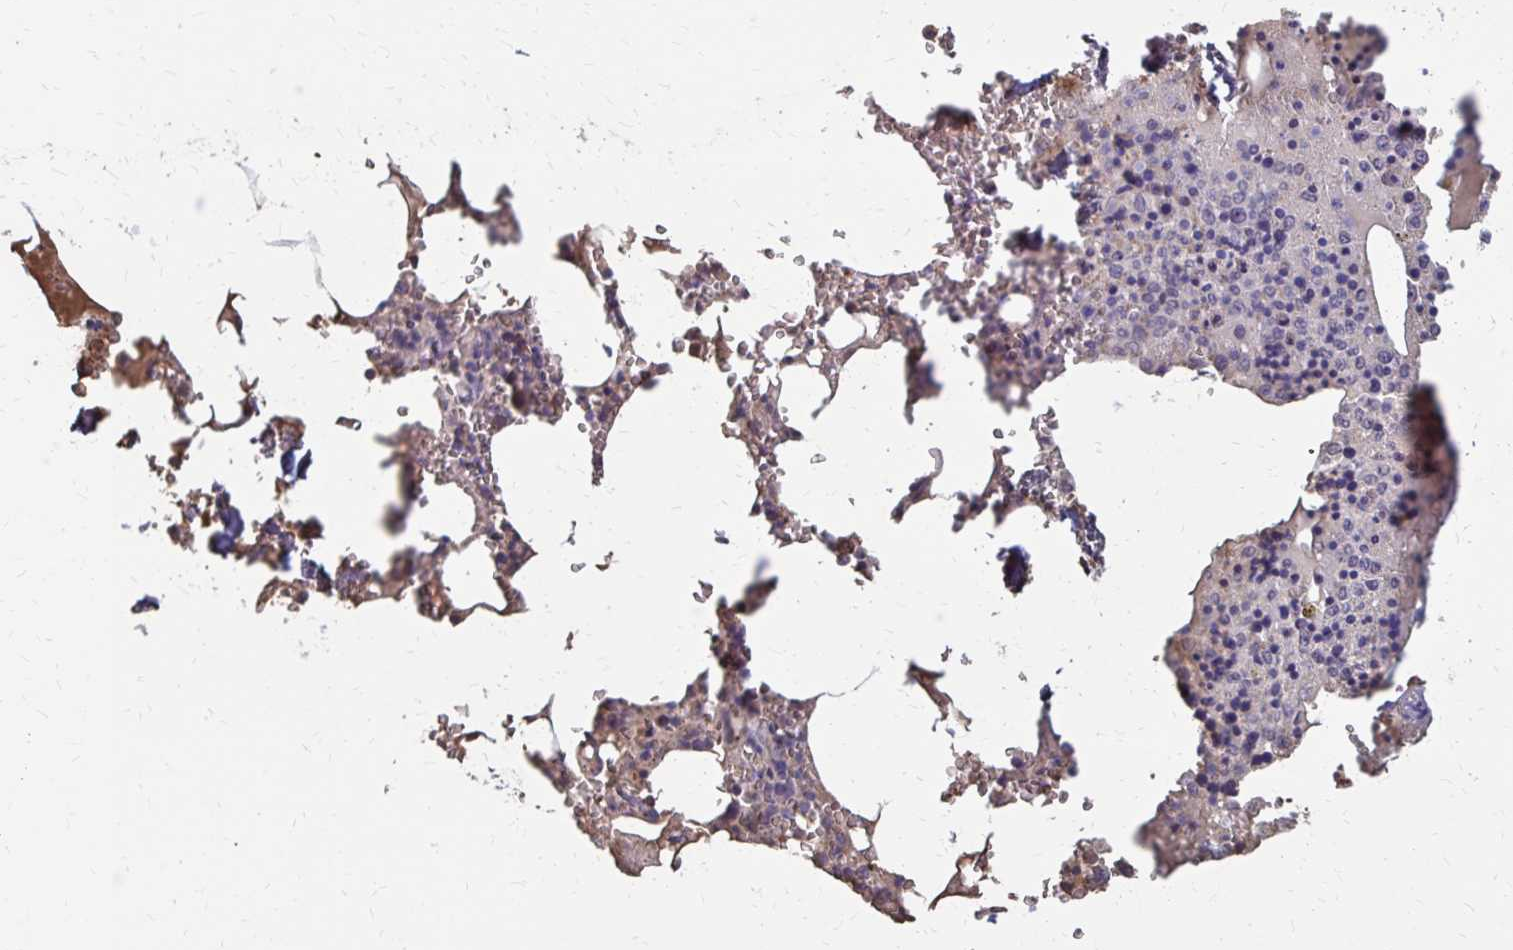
{"staining": {"intensity": "moderate", "quantity": "<25%", "location": "cytoplasmic/membranous"}, "tissue": "bone marrow", "cell_type": "Hematopoietic cells", "image_type": "normal", "snomed": [{"axis": "morphology", "description": "Normal tissue, NOS"}, {"axis": "topography", "description": "Bone marrow"}], "caption": "The immunohistochemical stain highlights moderate cytoplasmic/membranous expression in hematopoietic cells of unremarkable bone marrow.", "gene": "IFI44L", "patient": {"sex": "male", "age": 54}}